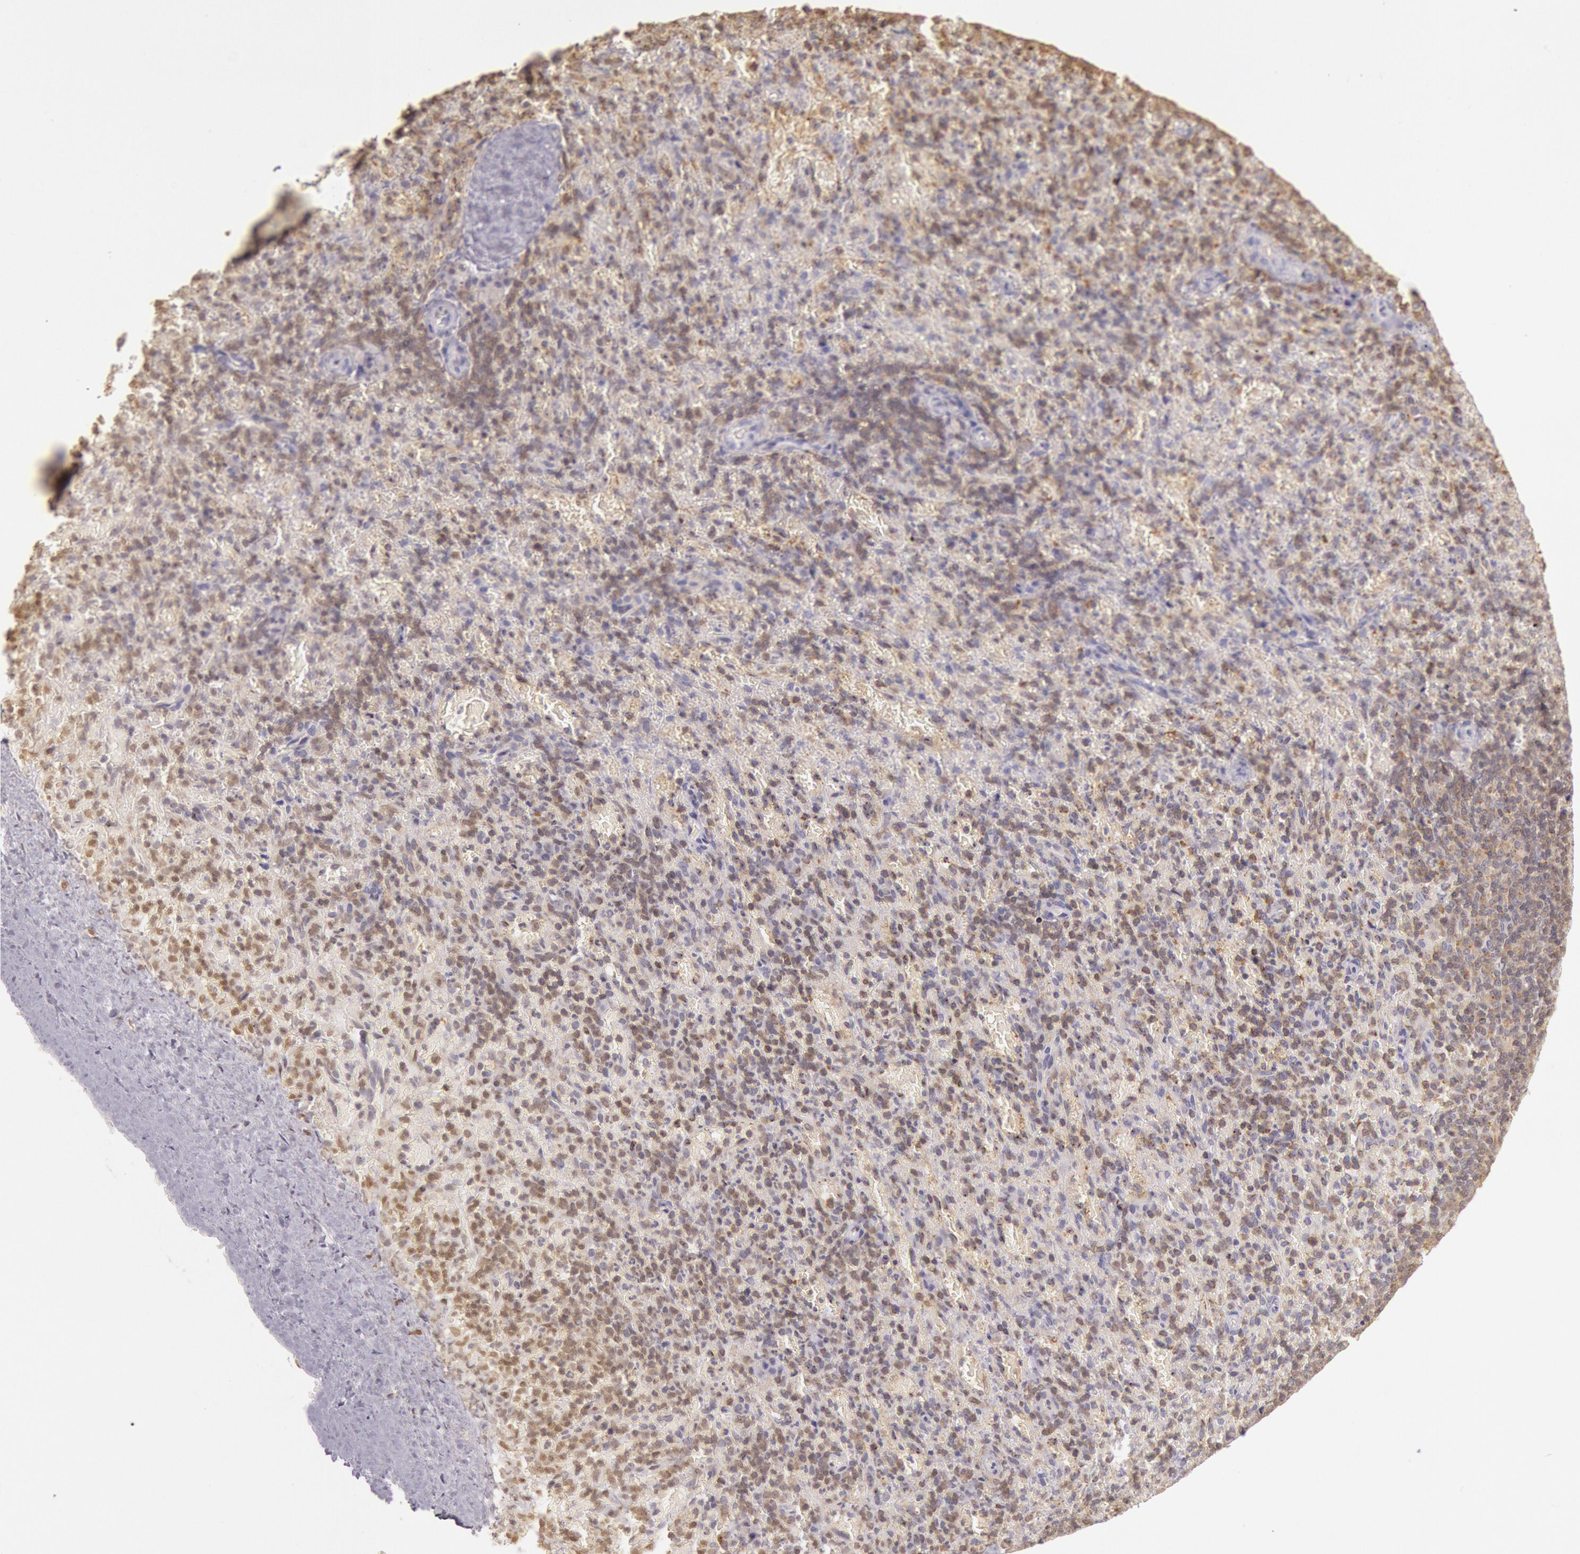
{"staining": {"intensity": "moderate", "quantity": ">75%", "location": "cytoplasmic/membranous,nuclear"}, "tissue": "spleen", "cell_type": "Cells in red pulp", "image_type": "normal", "snomed": [{"axis": "morphology", "description": "Normal tissue, NOS"}, {"axis": "topography", "description": "Spleen"}], "caption": "This is an image of immunohistochemistry (IHC) staining of normal spleen, which shows moderate positivity in the cytoplasmic/membranous,nuclear of cells in red pulp.", "gene": "HIF1A", "patient": {"sex": "female", "age": 50}}